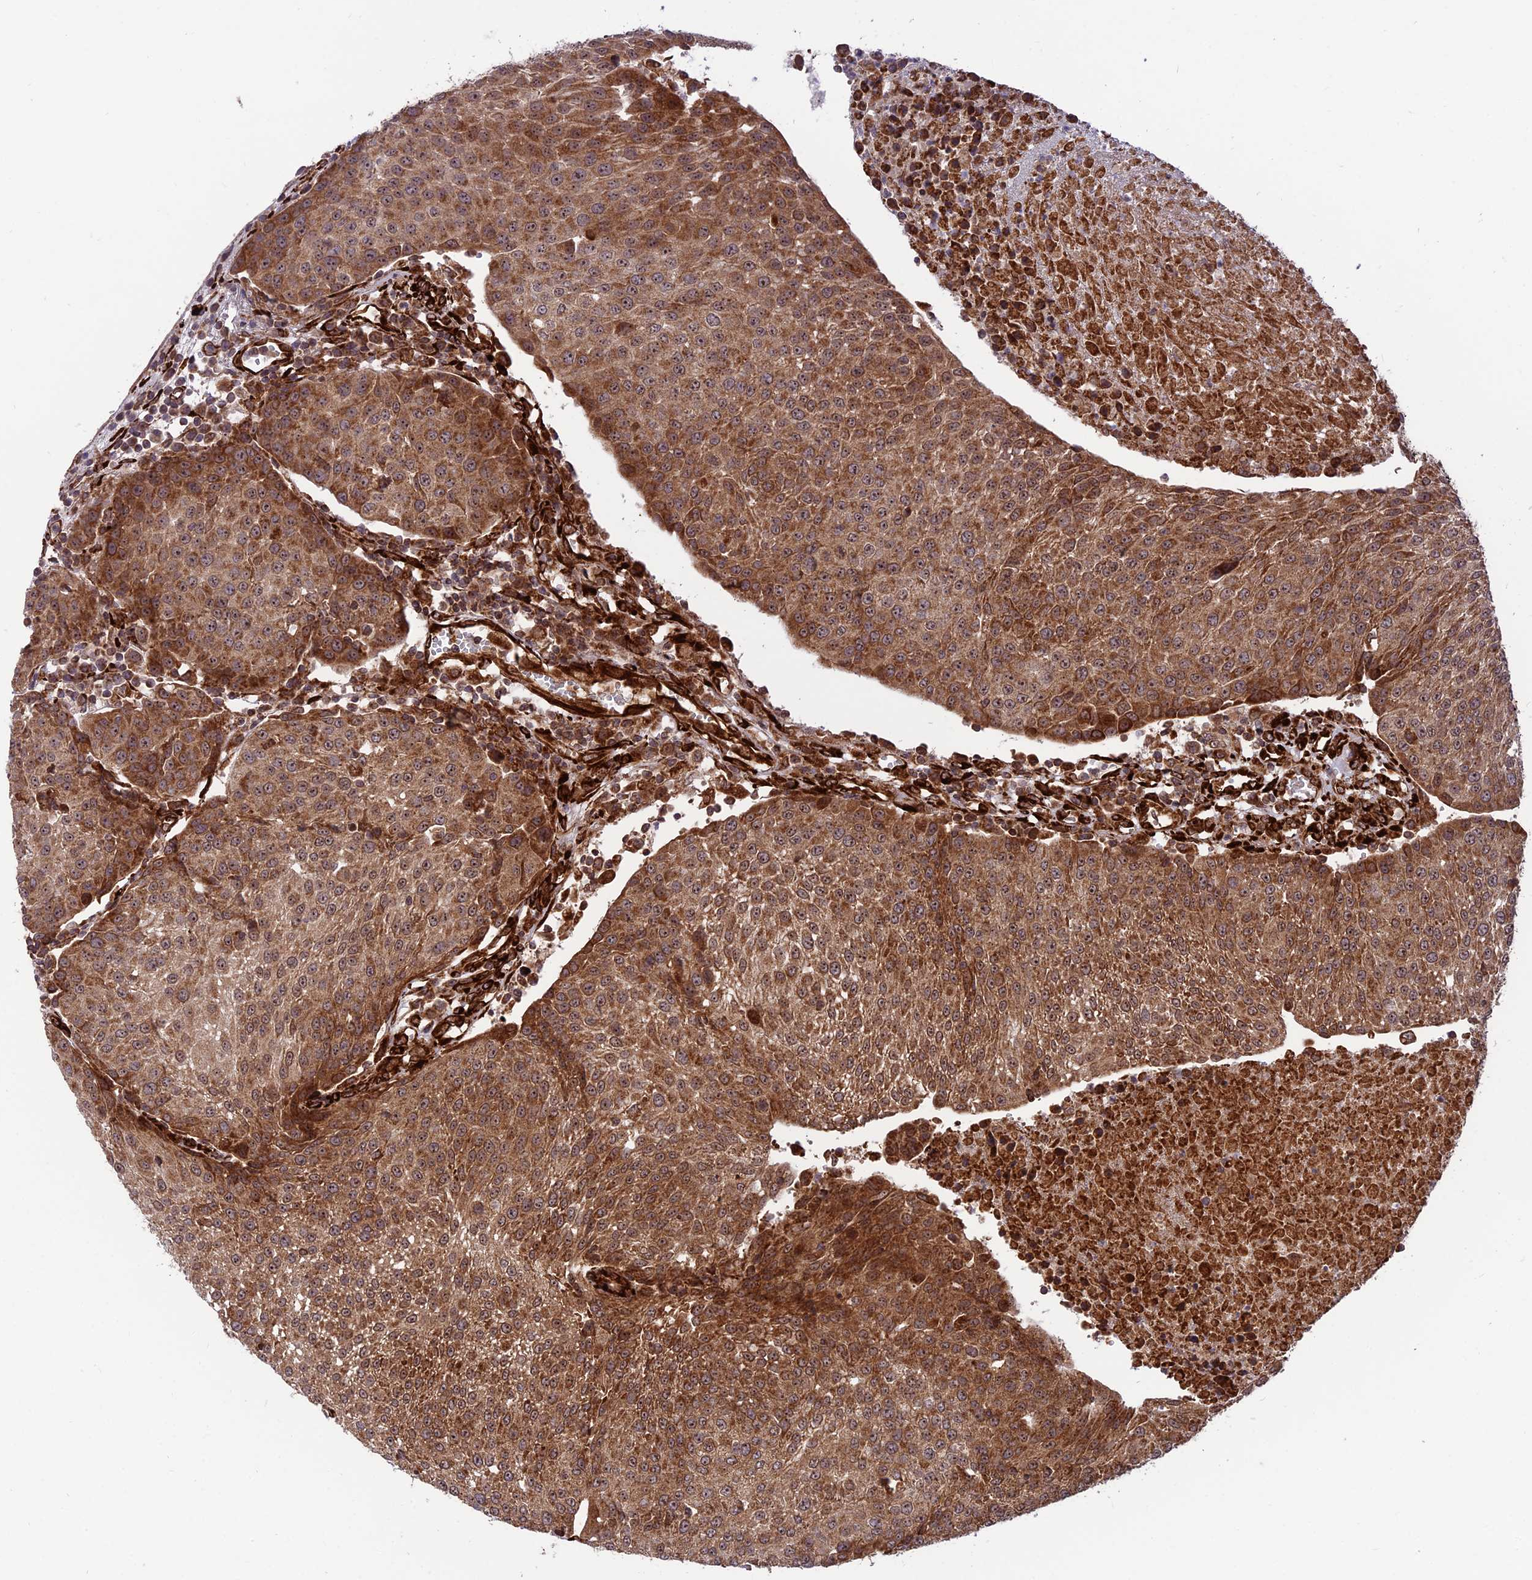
{"staining": {"intensity": "strong", "quantity": ">75%", "location": "cytoplasmic/membranous,nuclear"}, "tissue": "urothelial cancer", "cell_type": "Tumor cells", "image_type": "cancer", "snomed": [{"axis": "morphology", "description": "Urothelial carcinoma, High grade"}, {"axis": "topography", "description": "Urinary bladder"}], "caption": "Tumor cells exhibit high levels of strong cytoplasmic/membranous and nuclear staining in about >75% of cells in urothelial carcinoma (high-grade).", "gene": "CRTAP", "patient": {"sex": "female", "age": 85}}